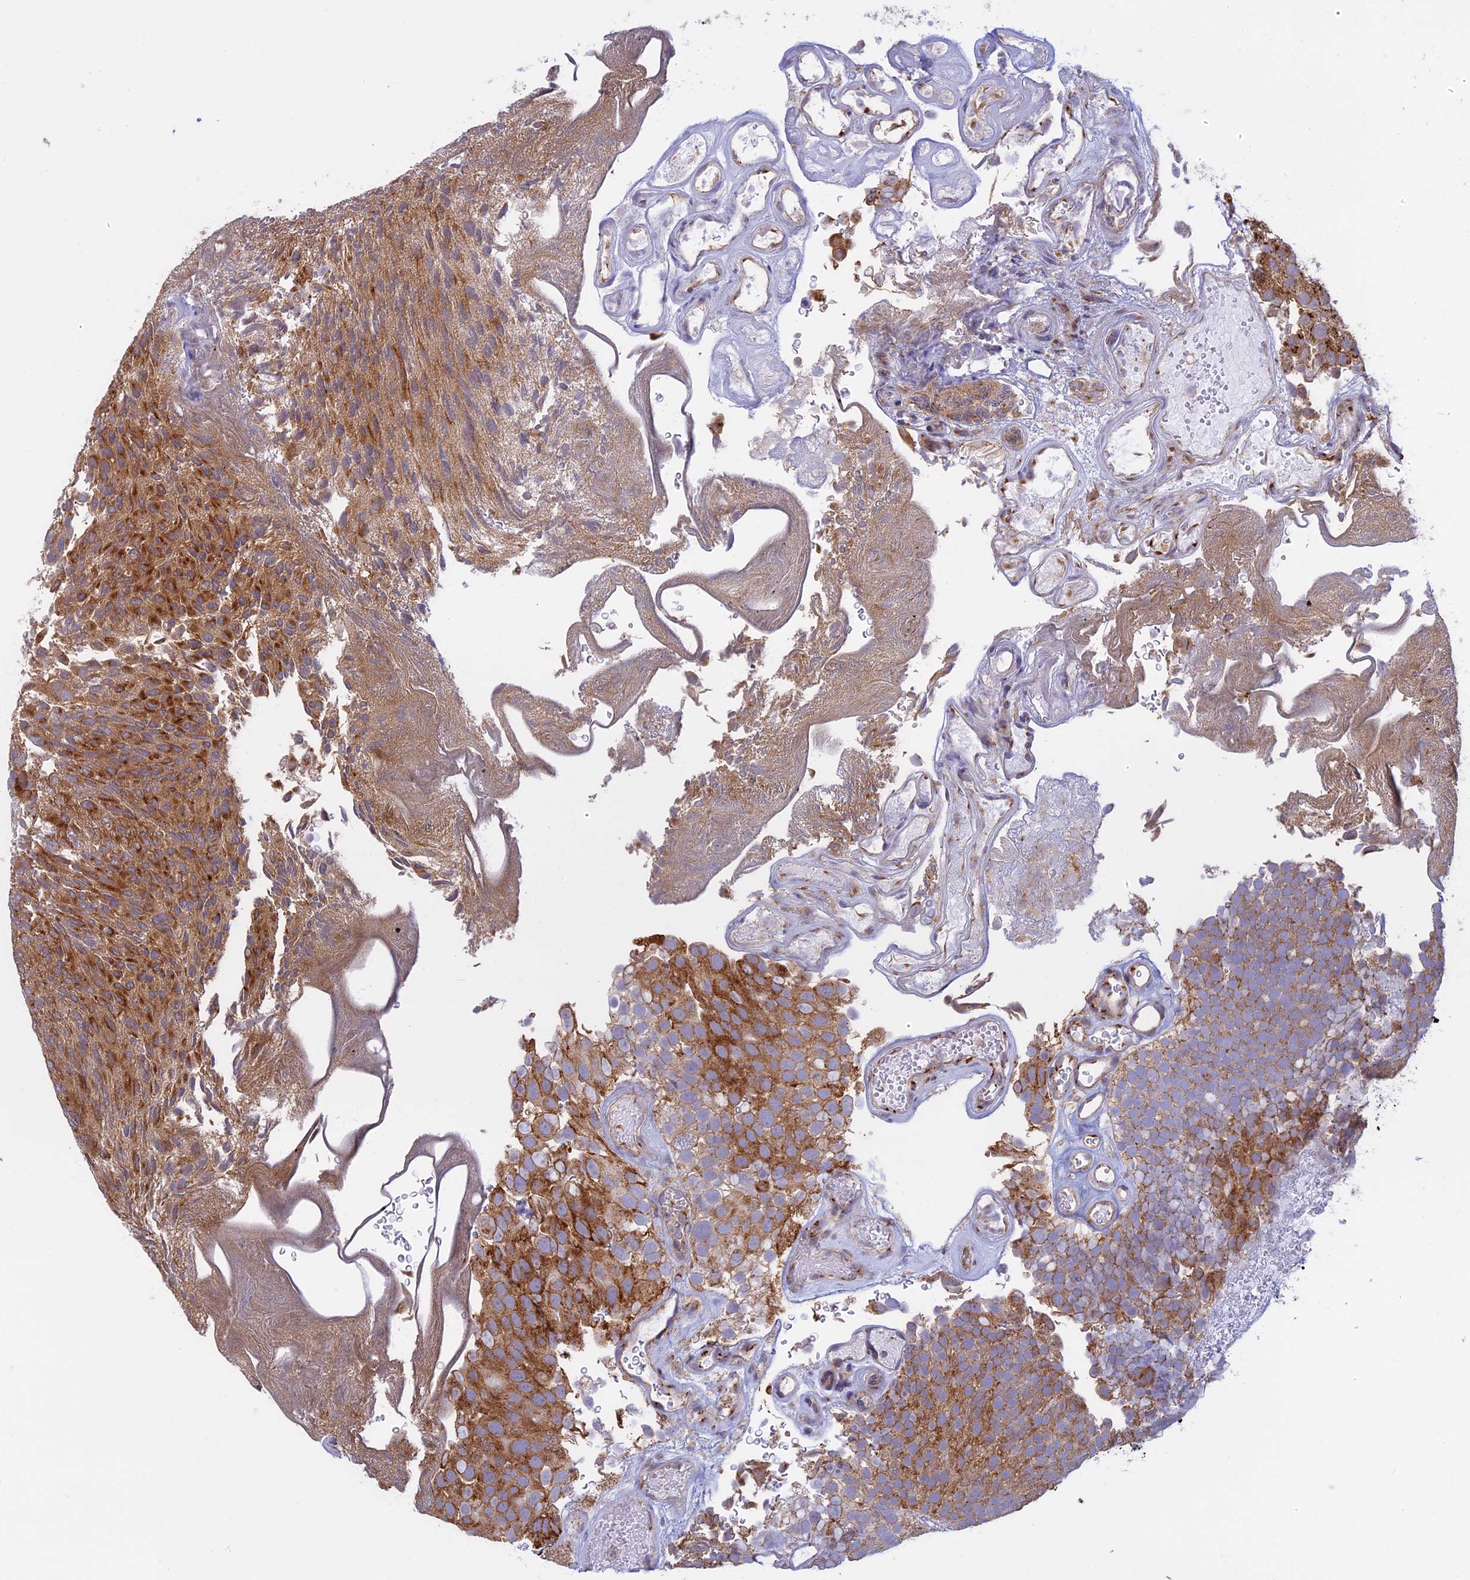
{"staining": {"intensity": "moderate", "quantity": ">75%", "location": "cytoplasmic/membranous"}, "tissue": "urothelial cancer", "cell_type": "Tumor cells", "image_type": "cancer", "snomed": [{"axis": "morphology", "description": "Urothelial carcinoma, Low grade"}, {"axis": "topography", "description": "Urinary bladder"}], "caption": "A brown stain highlights moderate cytoplasmic/membranous positivity of a protein in urothelial cancer tumor cells.", "gene": "CLINT1", "patient": {"sex": "male", "age": 78}}